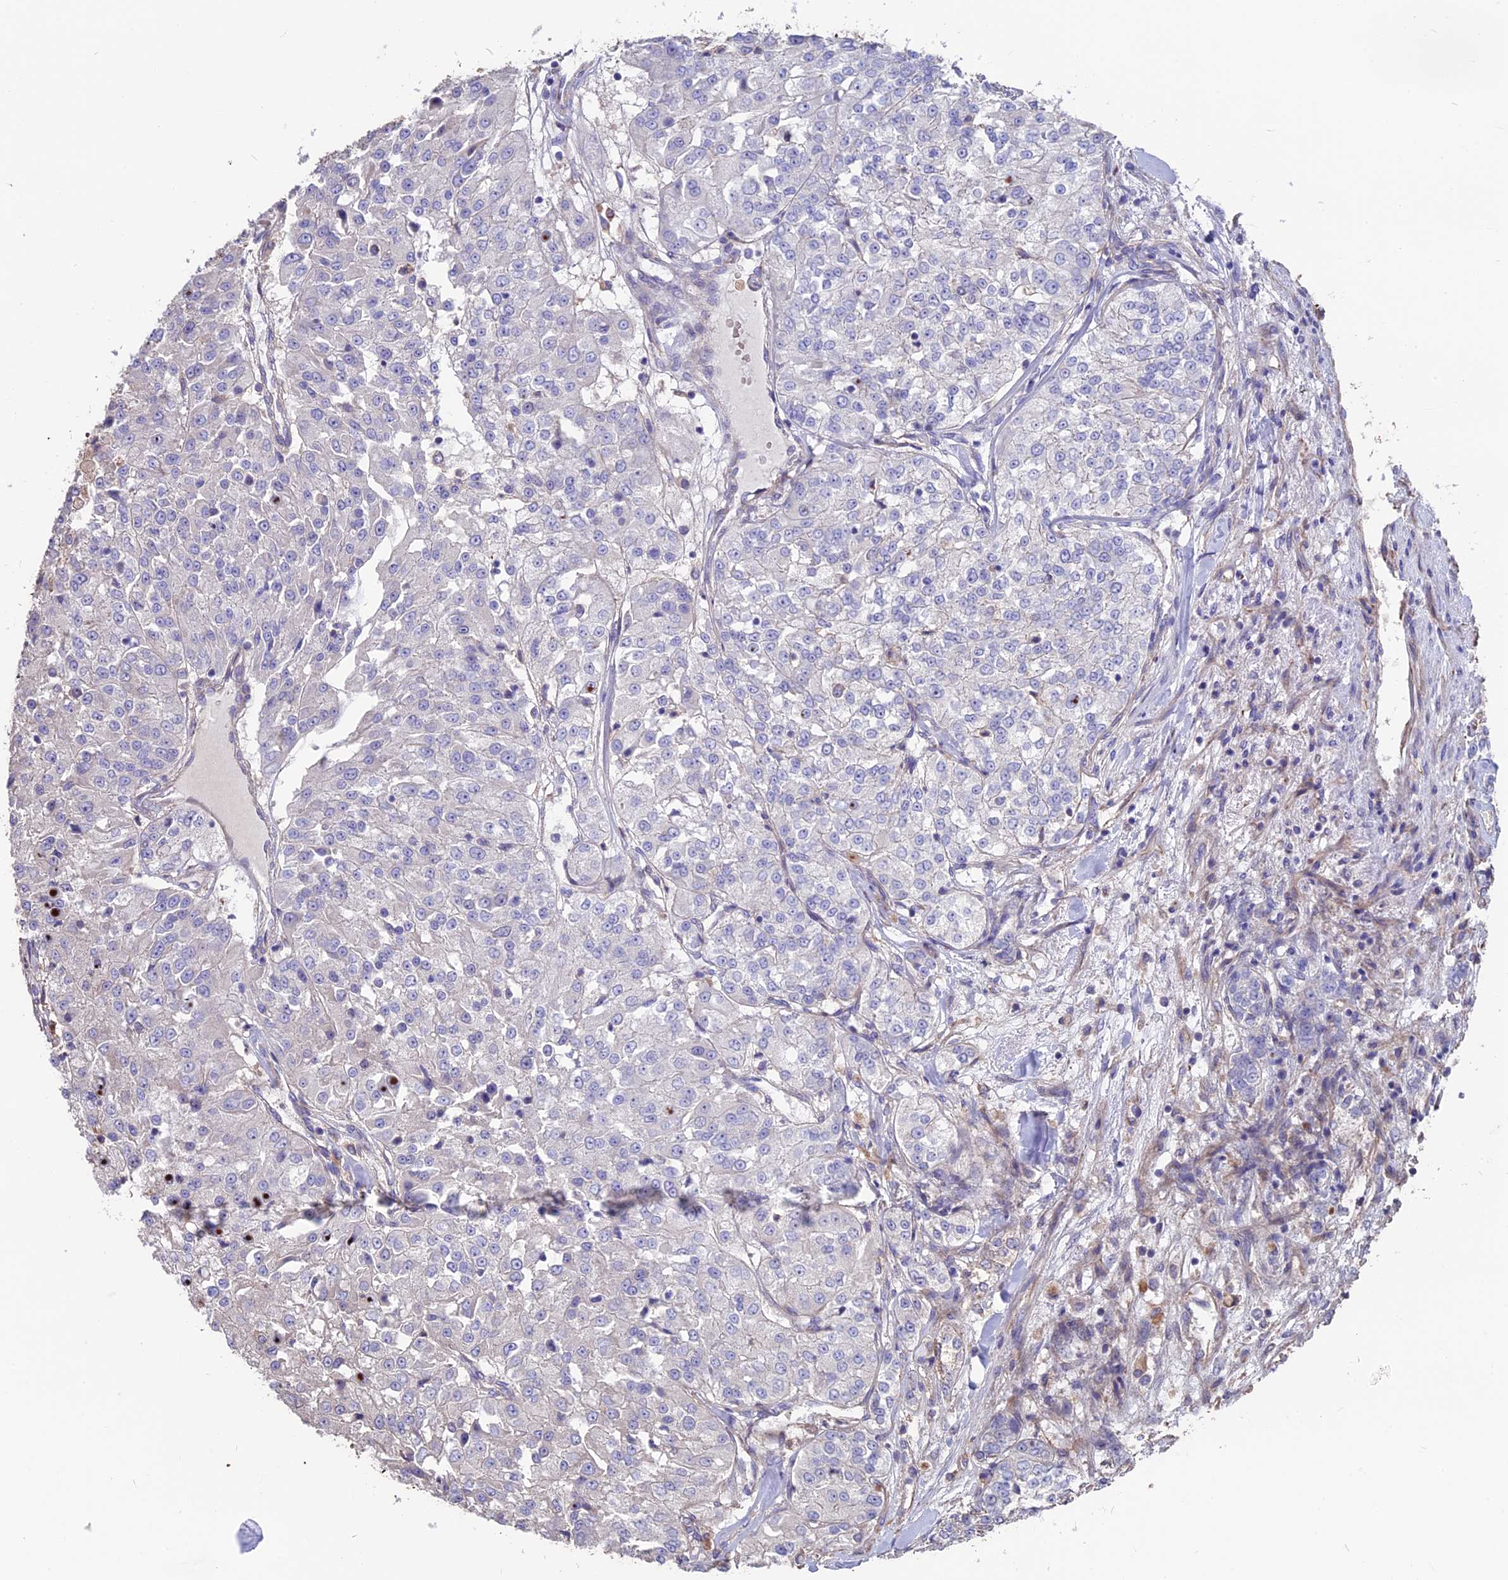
{"staining": {"intensity": "negative", "quantity": "none", "location": "none"}, "tissue": "renal cancer", "cell_type": "Tumor cells", "image_type": "cancer", "snomed": [{"axis": "morphology", "description": "Adenocarcinoma, NOS"}, {"axis": "topography", "description": "Kidney"}], "caption": "Tumor cells show no significant positivity in renal cancer (adenocarcinoma).", "gene": "SEH1L", "patient": {"sex": "female", "age": 63}}